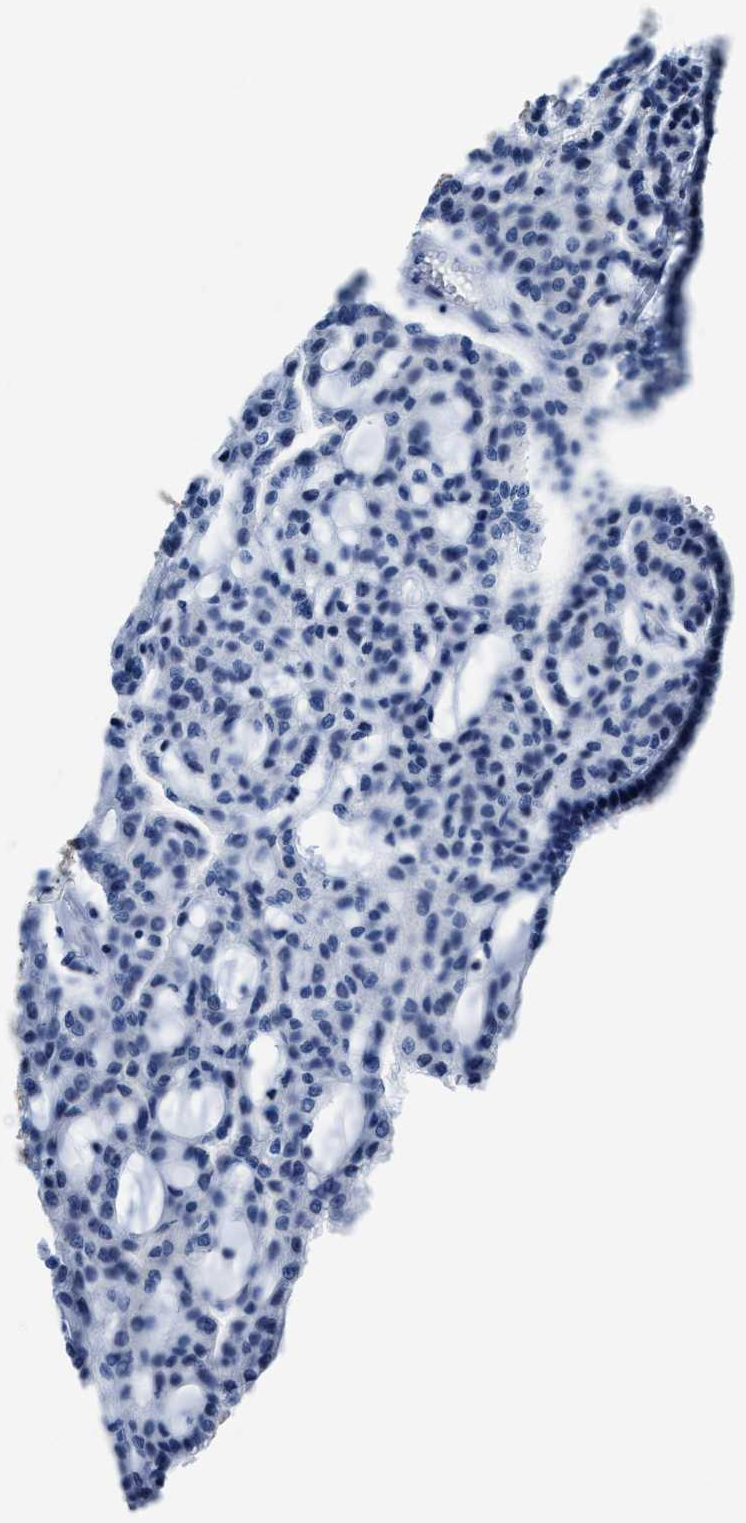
{"staining": {"intensity": "negative", "quantity": "none", "location": "none"}, "tissue": "renal cancer", "cell_type": "Tumor cells", "image_type": "cancer", "snomed": [{"axis": "morphology", "description": "Adenocarcinoma, NOS"}, {"axis": "topography", "description": "Kidney"}], "caption": "This is an immunohistochemistry histopathology image of human renal cancer. There is no positivity in tumor cells.", "gene": "ASZ1", "patient": {"sex": "male", "age": 63}}